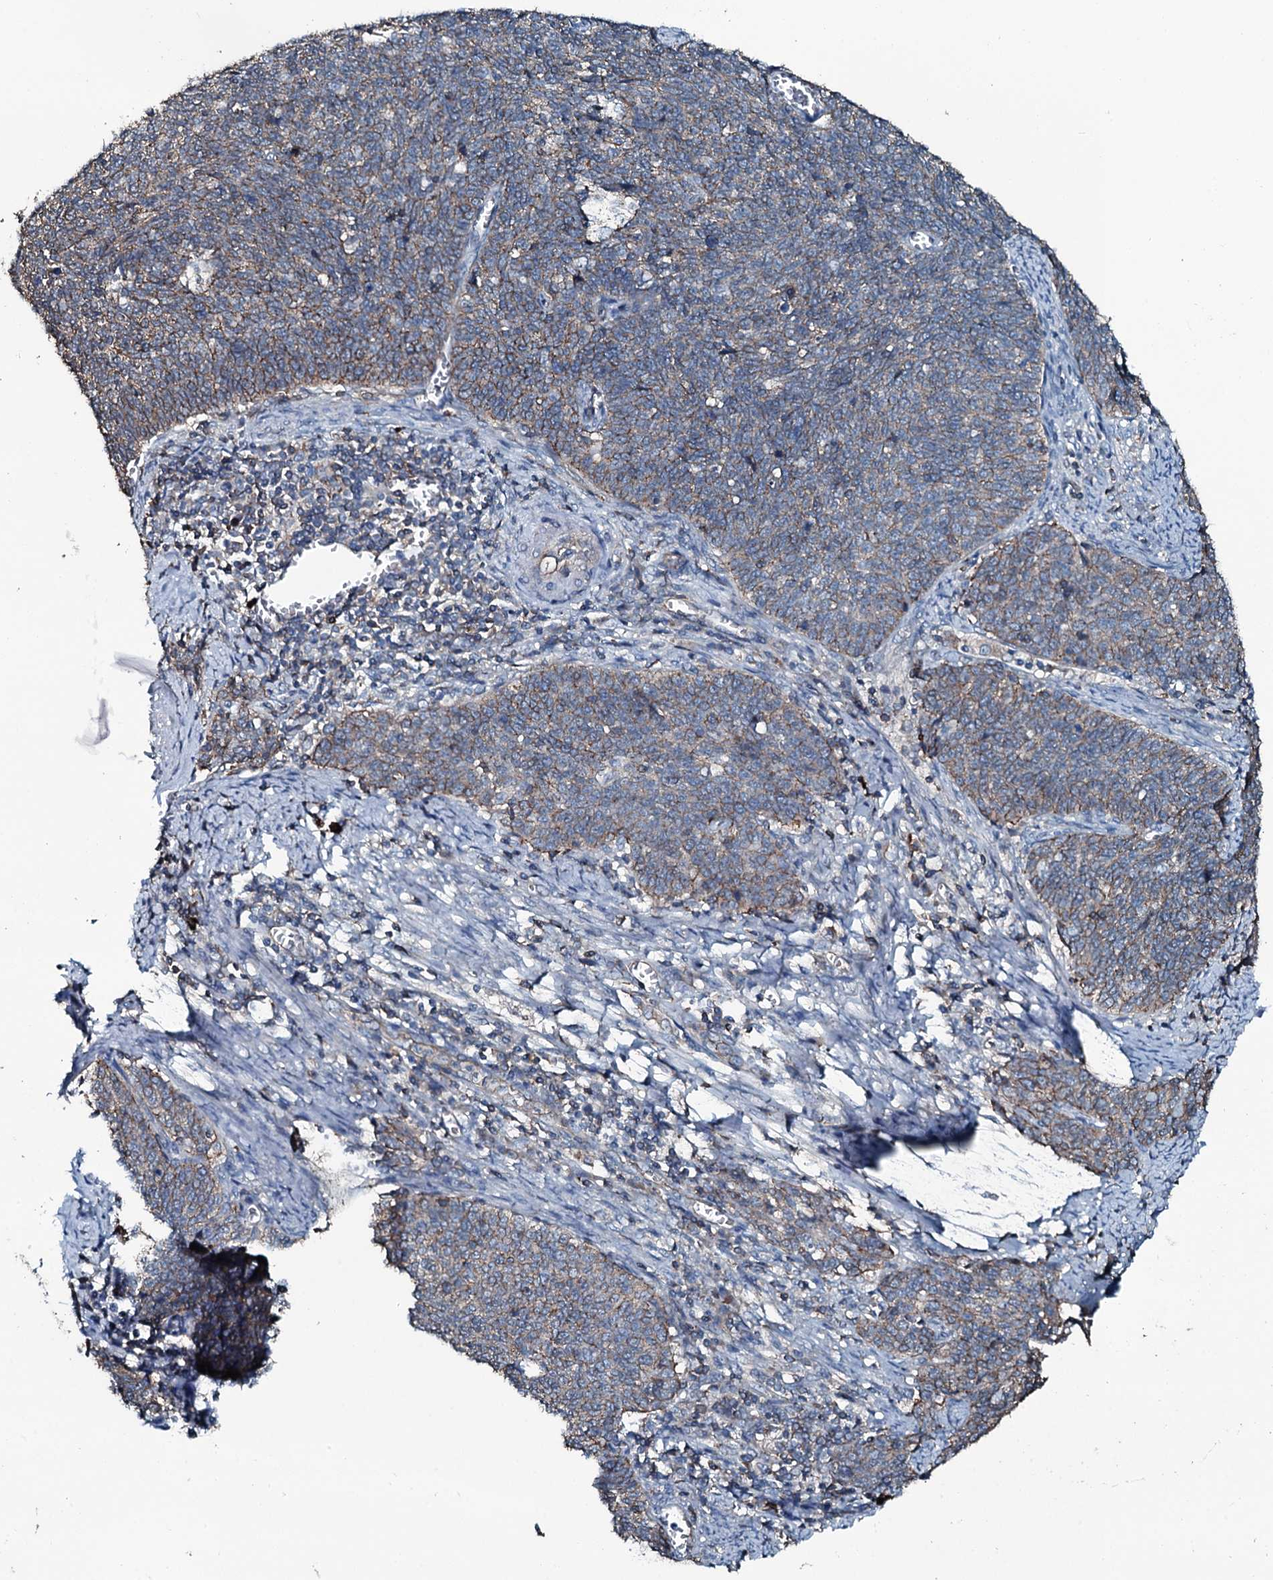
{"staining": {"intensity": "weak", "quantity": "25%-75%", "location": "cytoplasmic/membranous"}, "tissue": "cervical cancer", "cell_type": "Tumor cells", "image_type": "cancer", "snomed": [{"axis": "morphology", "description": "Squamous cell carcinoma, NOS"}, {"axis": "topography", "description": "Cervix"}], "caption": "A high-resolution image shows immunohistochemistry (IHC) staining of cervical squamous cell carcinoma, which displays weak cytoplasmic/membranous positivity in about 25%-75% of tumor cells.", "gene": "SLC25A38", "patient": {"sex": "female", "age": 39}}